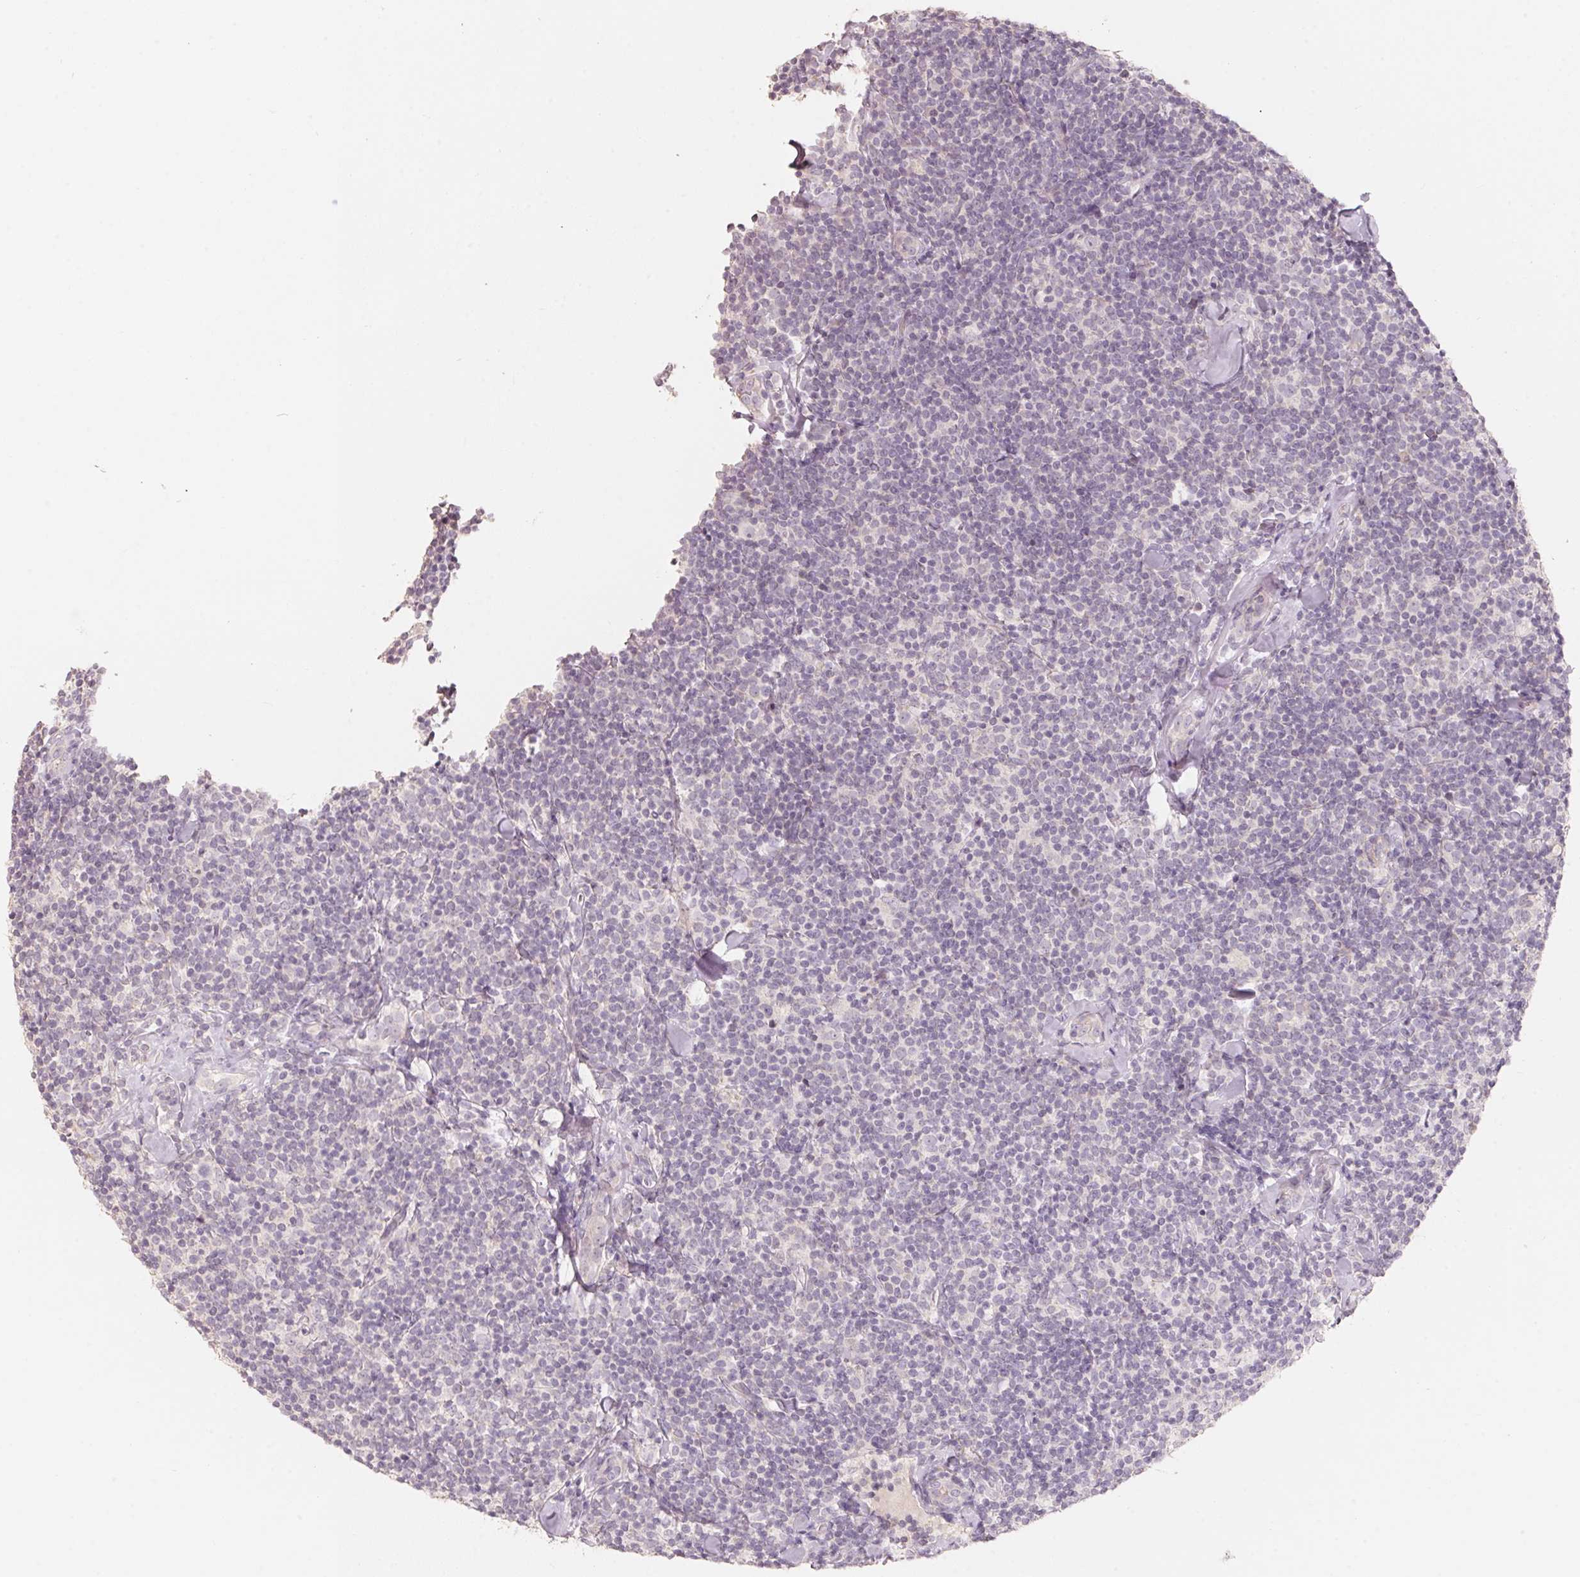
{"staining": {"intensity": "negative", "quantity": "none", "location": "none"}, "tissue": "lymphoma", "cell_type": "Tumor cells", "image_type": "cancer", "snomed": [{"axis": "morphology", "description": "Malignant lymphoma, non-Hodgkin's type, Low grade"}, {"axis": "topography", "description": "Lymph node"}], "caption": "Micrograph shows no protein positivity in tumor cells of malignant lymphoma, non-Hodgkin's type (low-grade) tissue.", "gene": "TP53AIP1", "patient": {"sex": "female", "age": 56}}